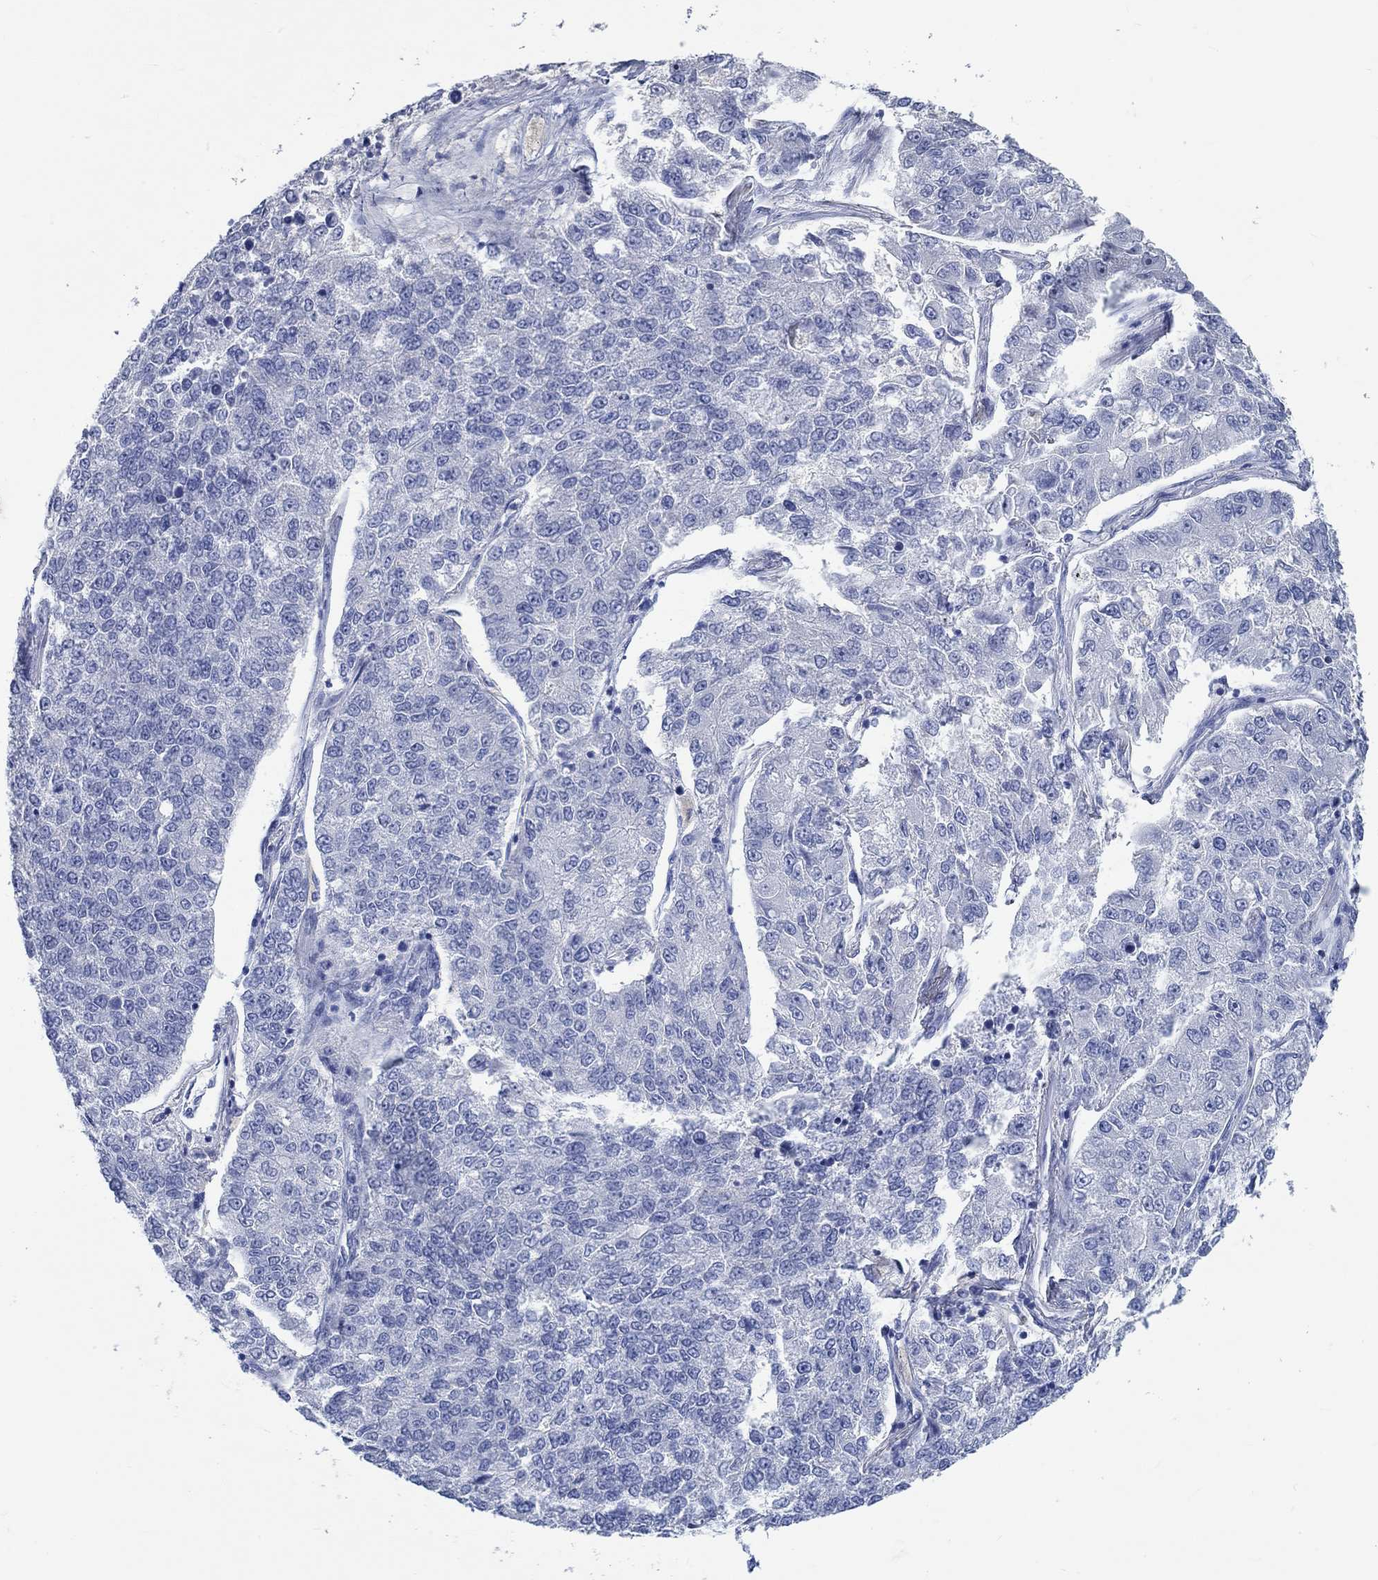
{"staining": {"intensity": "negative", "quantity": "none", "location": "none"}, "tissue": "lung cancer", "cell_type": "Tumor cells", "image_type": "cancer", "snomed": [{"axis": "morphology", "description": "Adenocarcinoma, NOS"}, {"axis": "topography", "description": "Lung"}], "caption": "High magnification brightfield microscopy of lung cancer (adenocarcinoma) stained with DAB (brown) and counterstained with hematoxylin (blue): tumor cells show no significant positivity. Nuclei are stained in blue.", "gene": "C4orf47", "patient": {"sex": "male", "age": 49}}